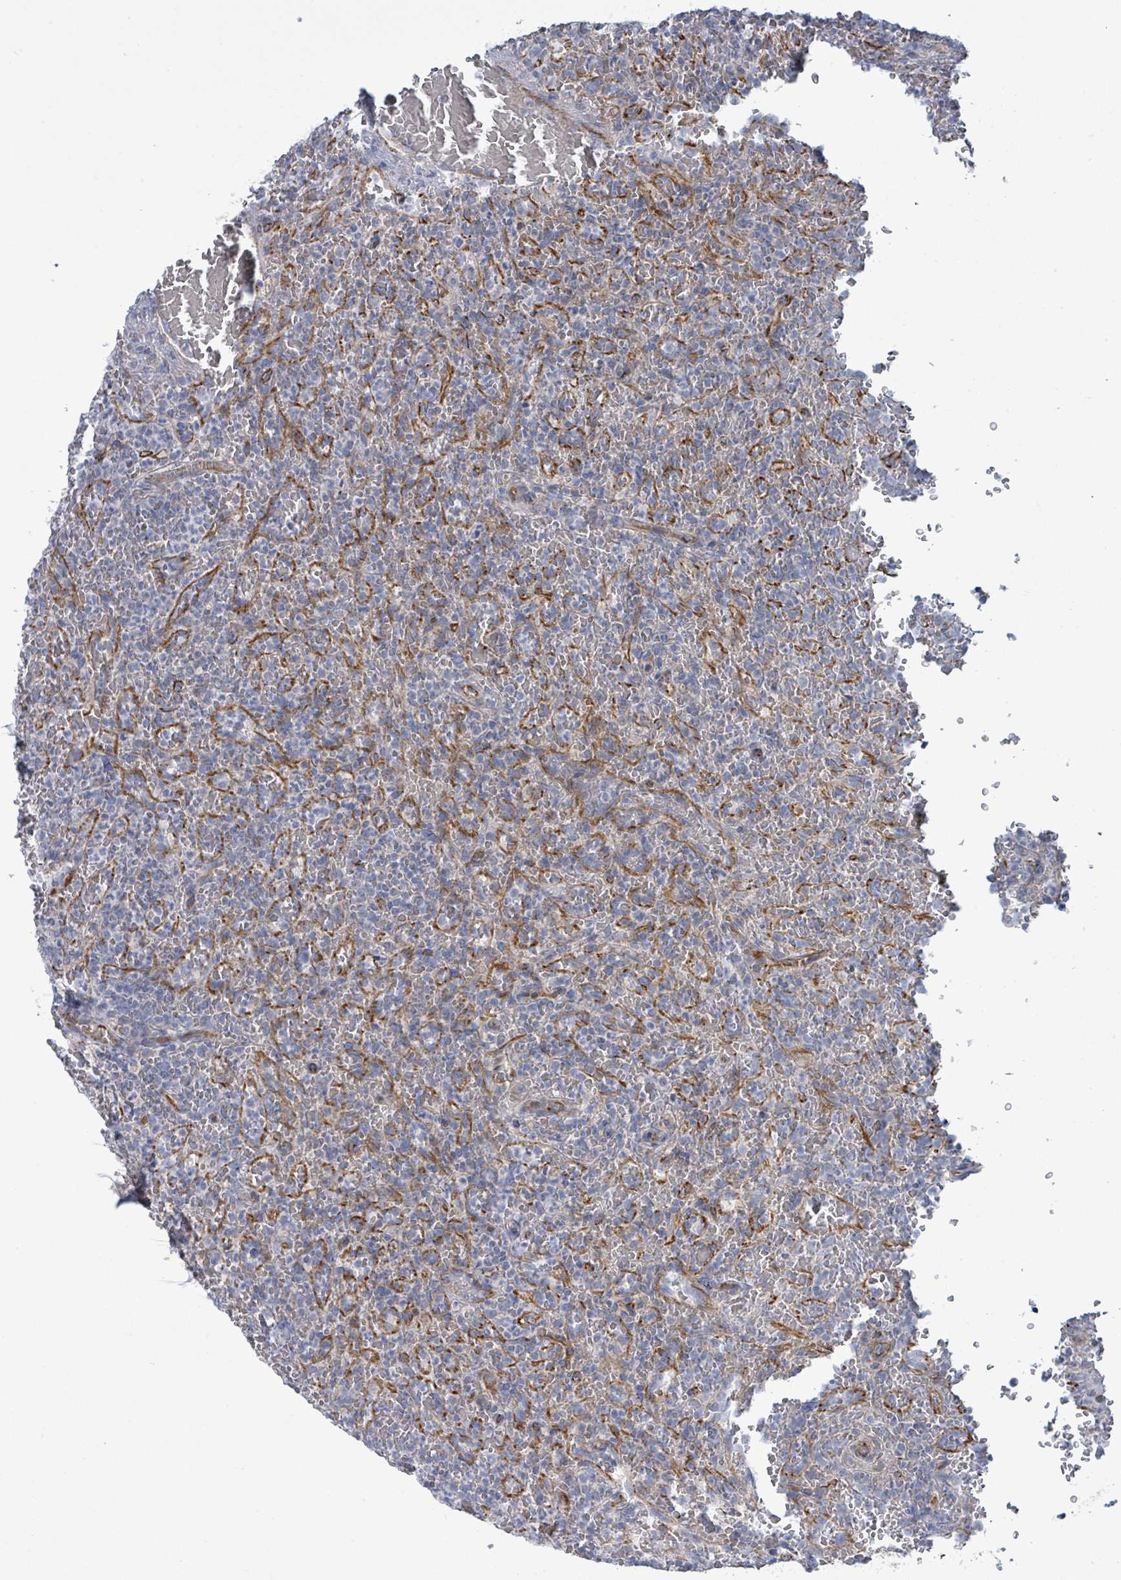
{"staining": {"intensity": "negative", "quantity": "none", "location": "none"}, "tissue": "lymphoma", "cell_type": "Tumor cells", "image_type": "cancer", "snomed": [{"axis": "morphology", "description": "Malignant lymphoma, non-Hodgkin's type, Low grade"}, {"axis": "topography", "description": "Spleen"}], "caption": "Immunohistochemistry (IHC) image of lymphoma stained for a protein (brown), which exhibits no positivity in tumor cells.", "gene": "ALG12", "patient": {"sex": "female", "age": 64}}